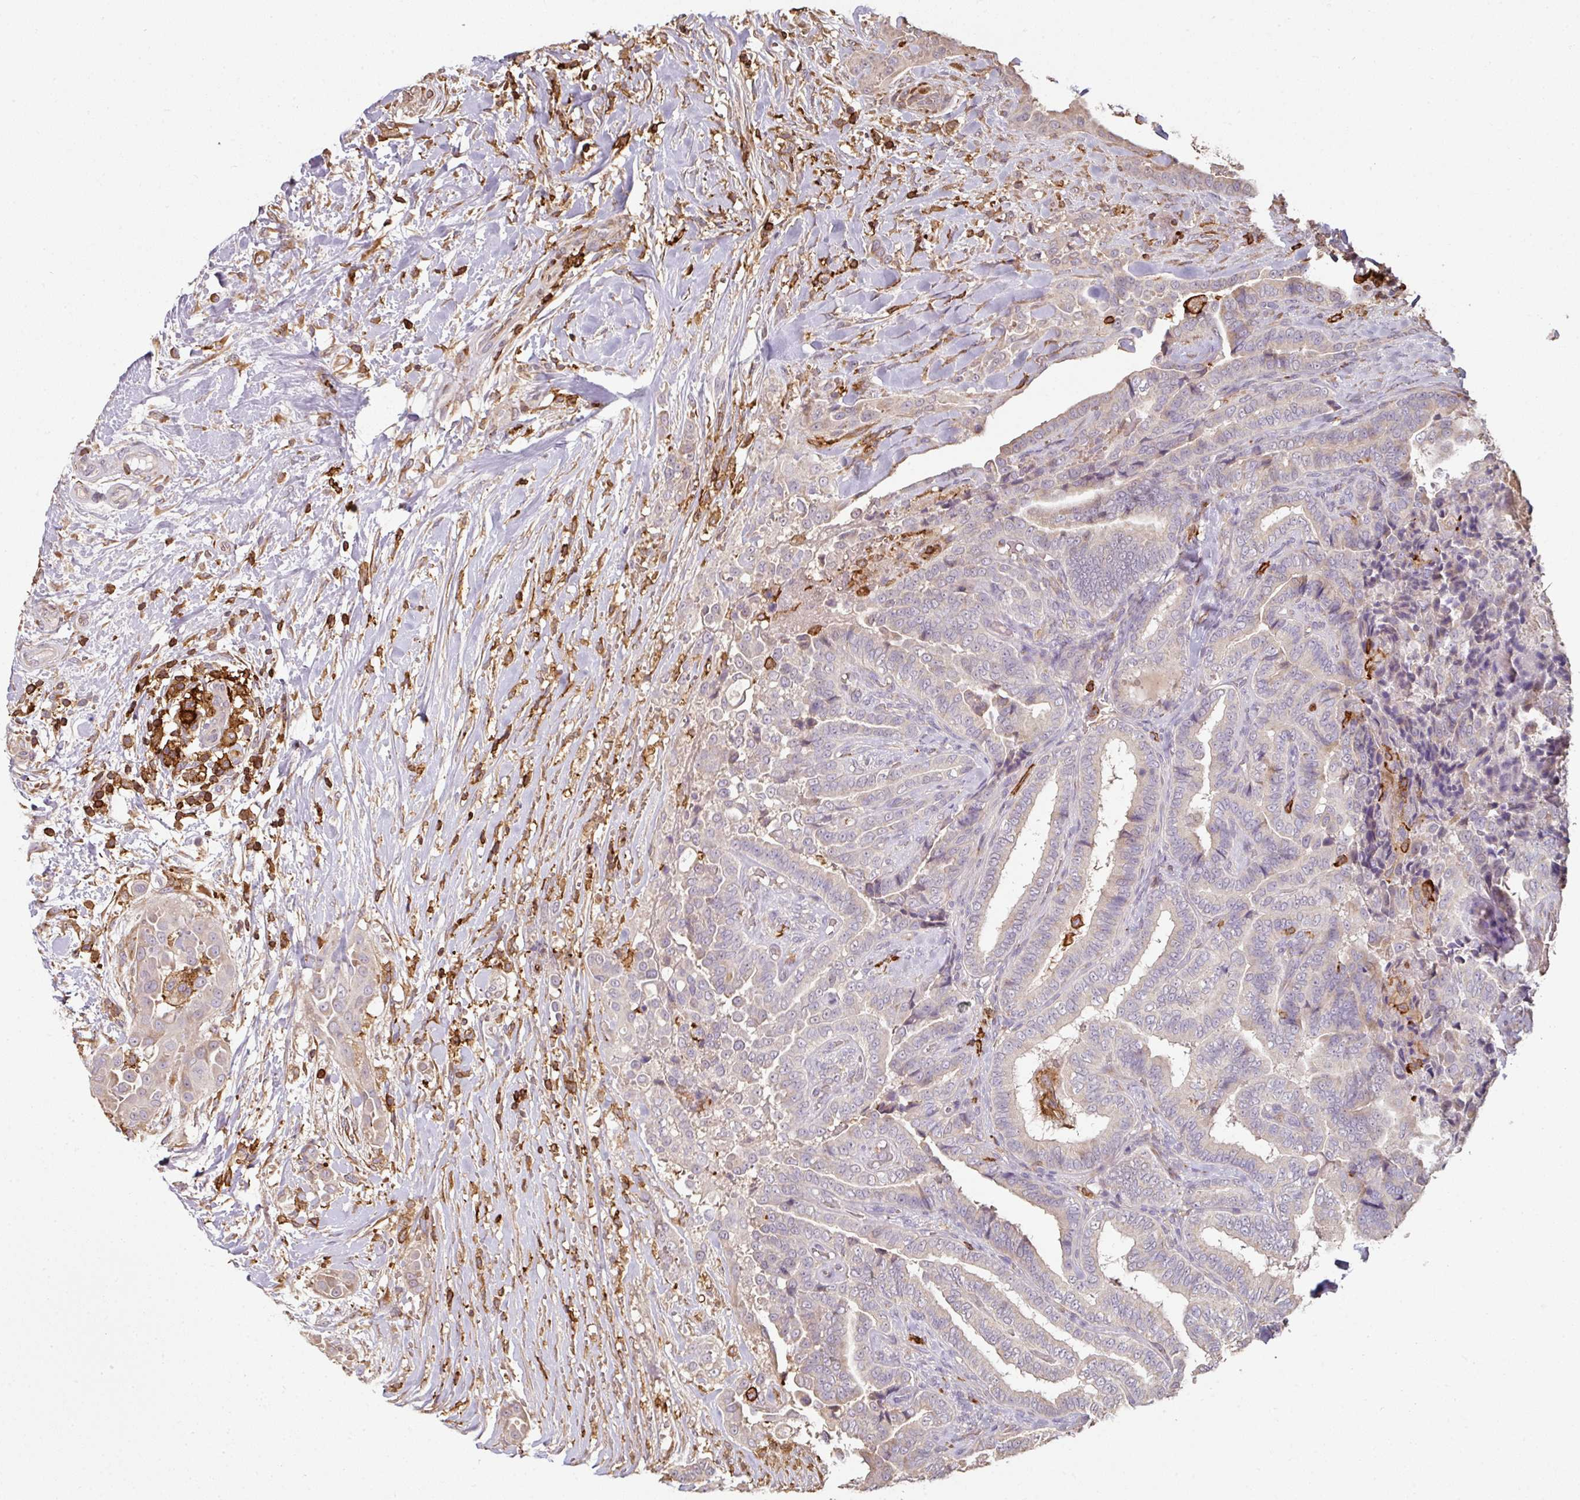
{"staining": {"intensity": "weak", "quantity": "<25%", "location": "cytoplasmic/membranous"}, "tissue": "thyroid cancer", "cell_type": "Tumor cells", "image_type": "cancer", "snomed": [{"axis": "morphology", "description": "Papillary adenocarcinoma, NOS"}, {"axis": "topography", "description": "Thyroid gland"}], "caption": "Thyroid cancer (papillary adenocarcinoma) stained for a protein using immunohistochemistry exhibits no positivity tumor cells.", "gene": "OLFML2B", "patient": {"sex": "male", "age": 61}}